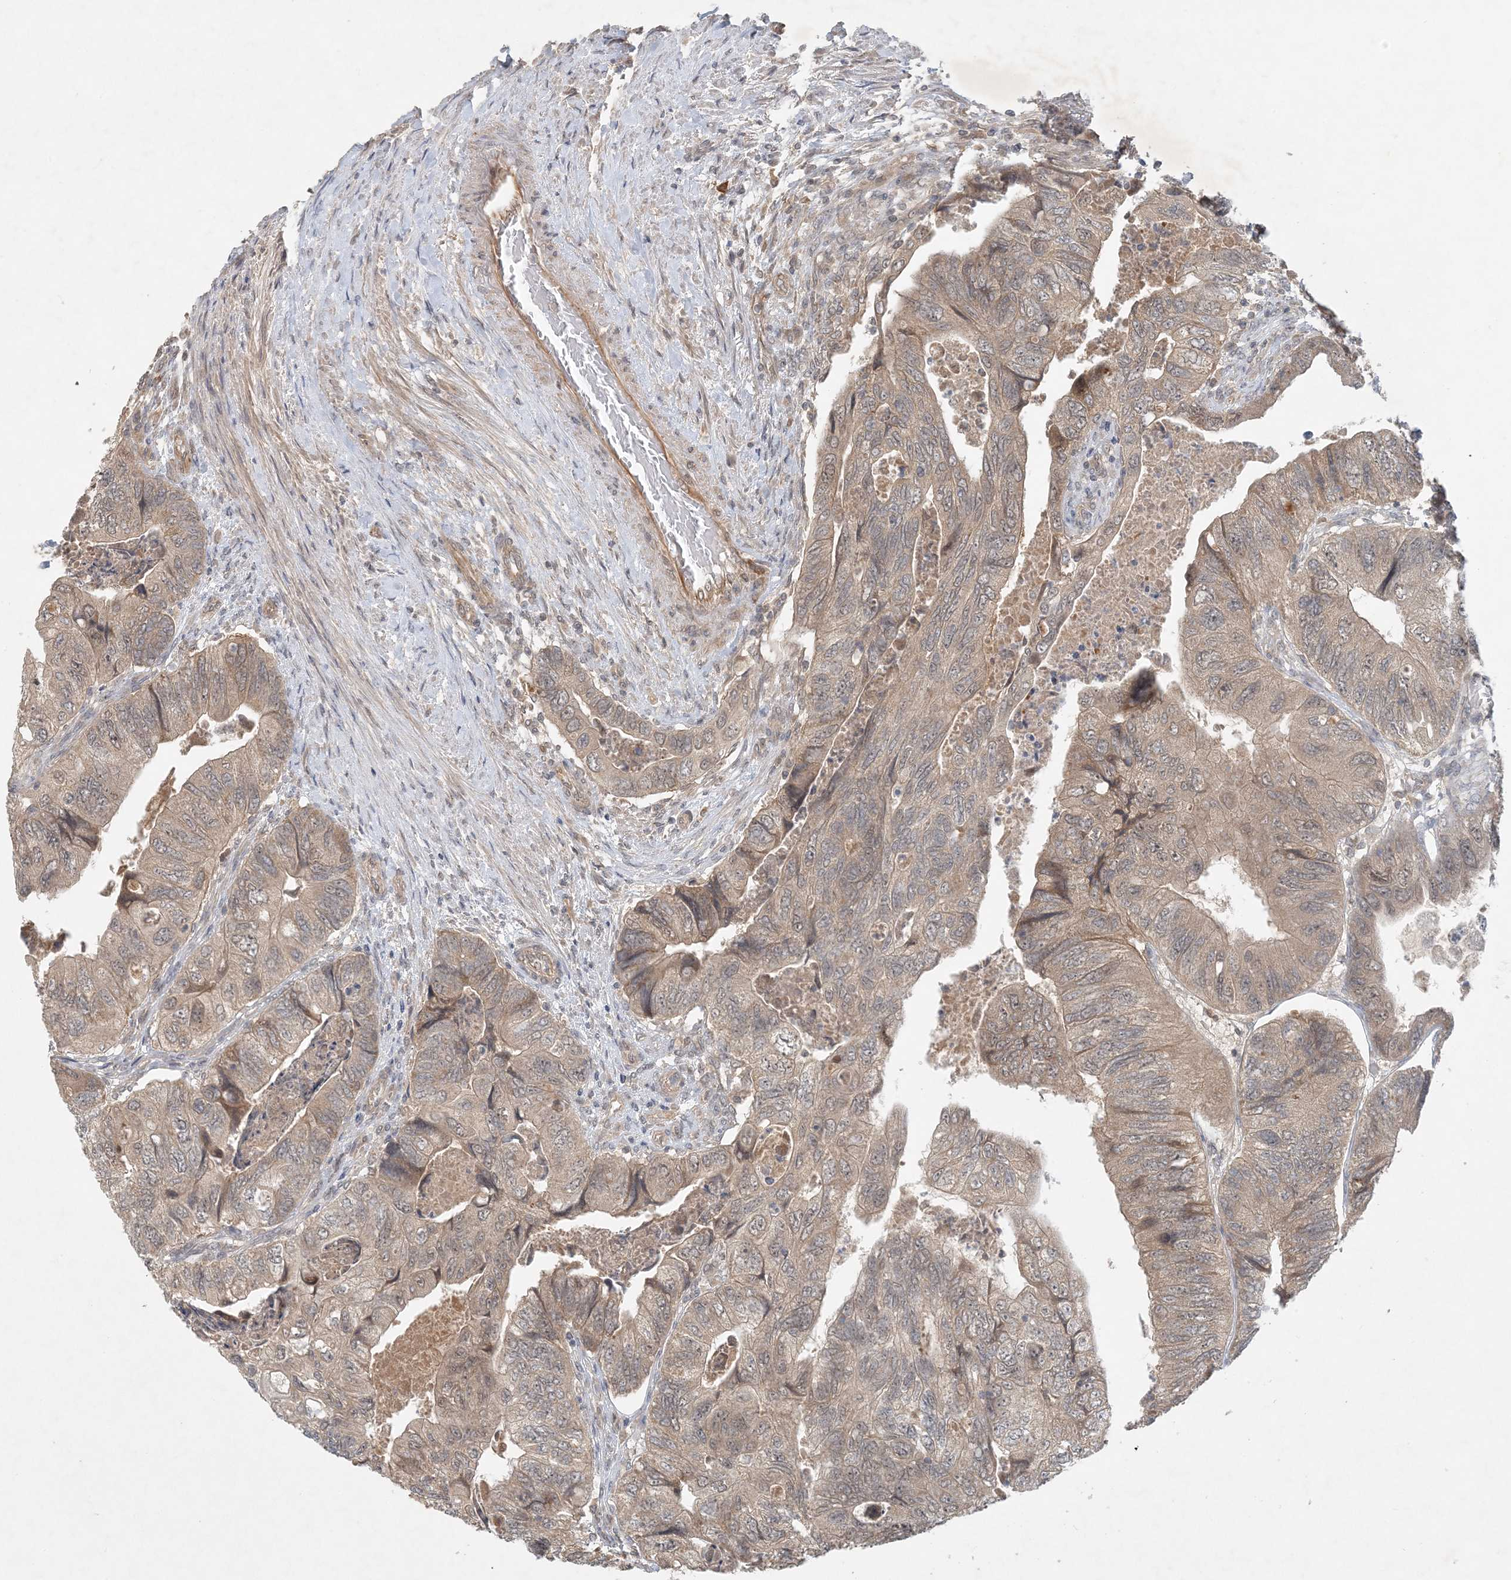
{"staining": {"intensity": "weak", "quantity": "25%-75%", "location": "cytoplasmic/membranous"}, "tissue": "colorectal cancer", "cell_type": "Tumor cells", "image_type": "cancer", "snomed": [{"axis": "morphology", "description": "Adenocarcinoma, NOS"}, {"axis": "topography", "description": "Rectum"}], "caption": "Weak cytoplasmic/membranous positivity for a protein is identified in about 25%-75% of tumor cells of colorectal adenocarcinoma using immunohistochemistry.", "gene": "ZCCHC4", "patient": {"sex": "male", "age": 63}}